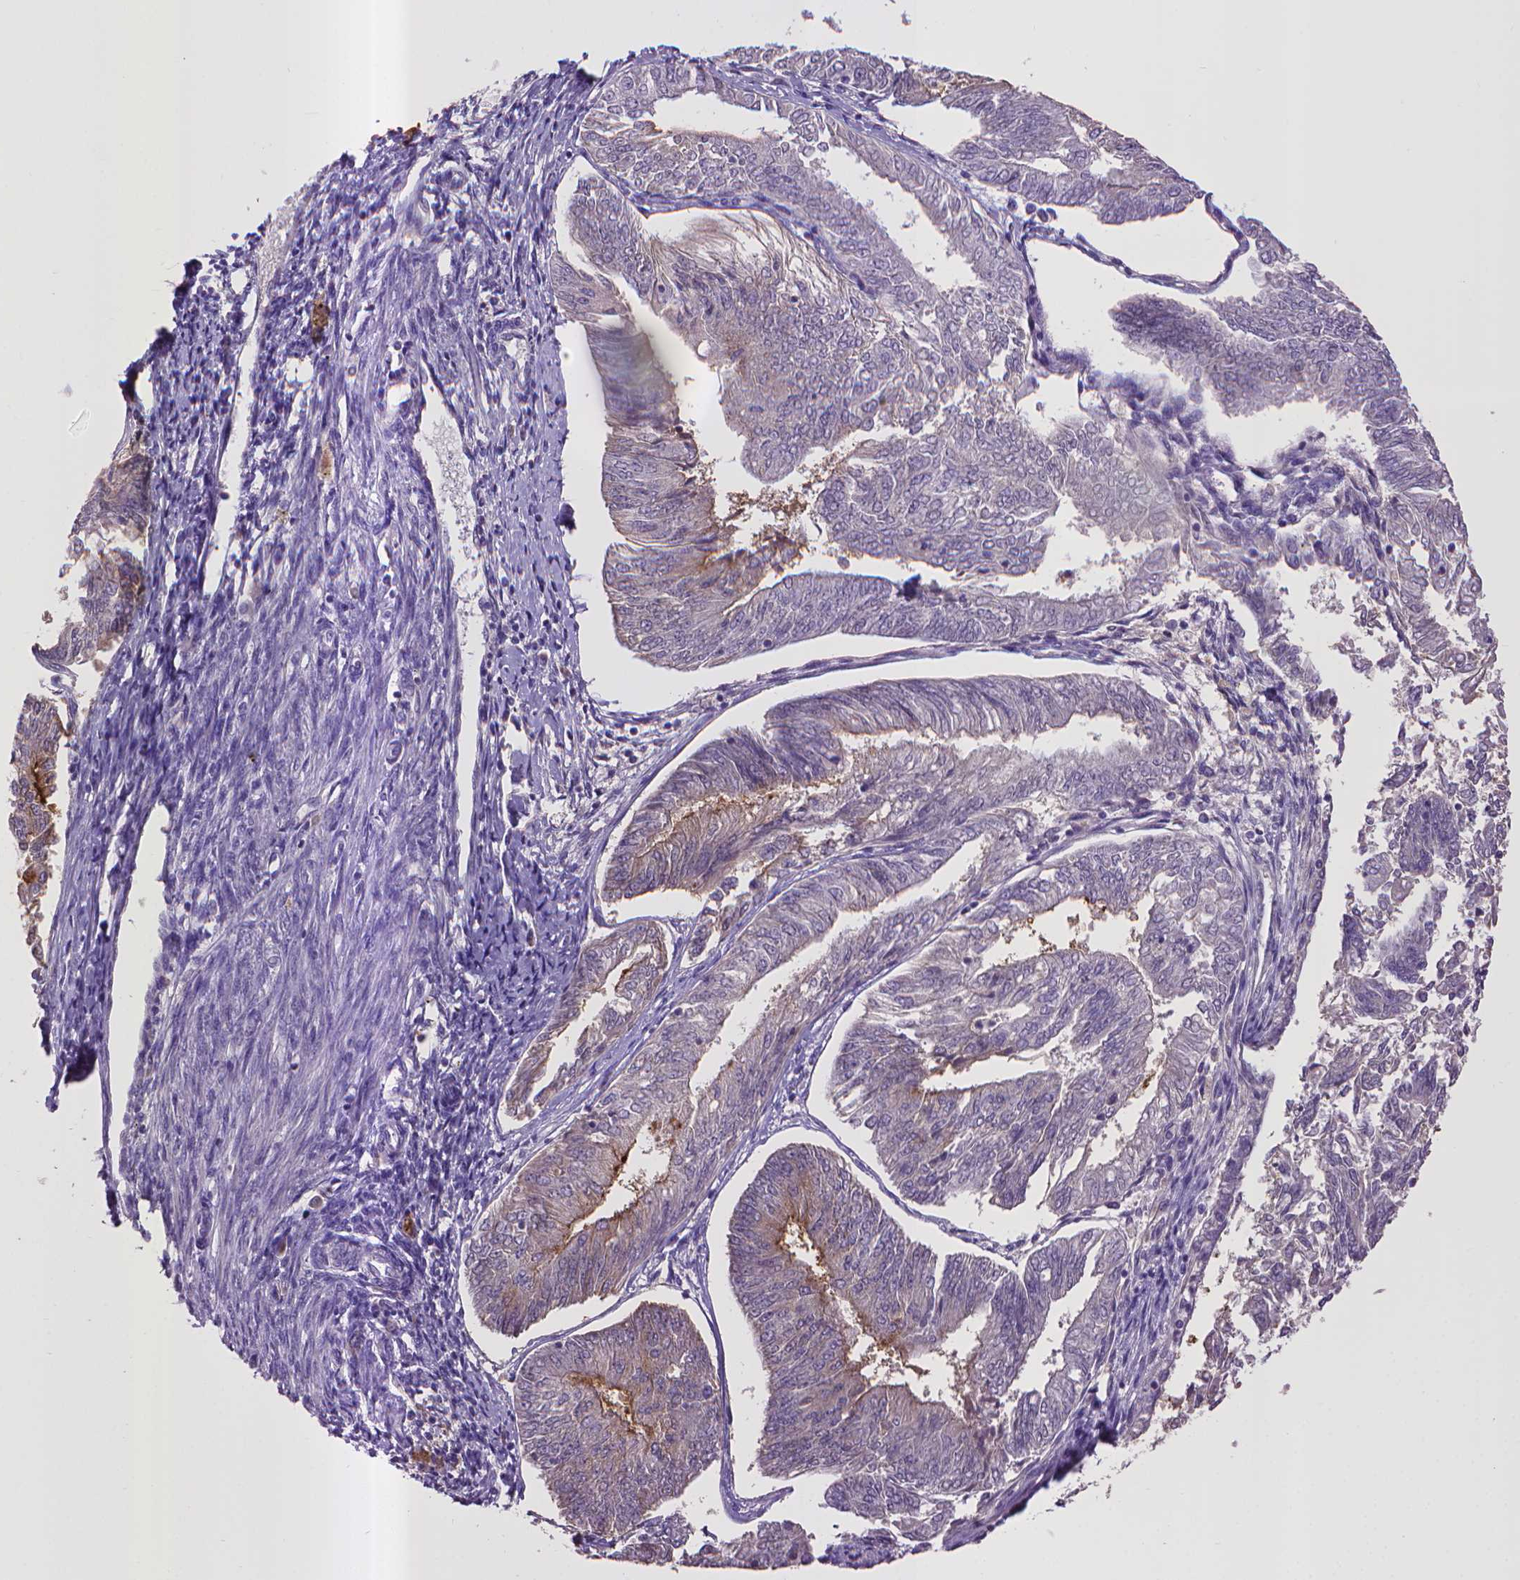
{"staining": {"intensity": "moderate", "quantity": "<25%", "location": "cytoplasmic/membranous"}, "tissue": "endometrial cancer", "cell_type": "Tumor cells", "image_type": "cancer", "snomed": [{"axis": "morphology", "description": "Adenocarcinoma, NOS"}, {"axis": "topography", "description": "Endometrium"}], "caption": "Endometrial adenocarcinoma stained with IHC displays moderate cytoplasmic/membranous staining in about <25% of tumor cells. The protein of interest is shown in brown color, while the nuclei are stained blue.", "gene": "CPM", "patient": {"sex": "female", "age": 58}}